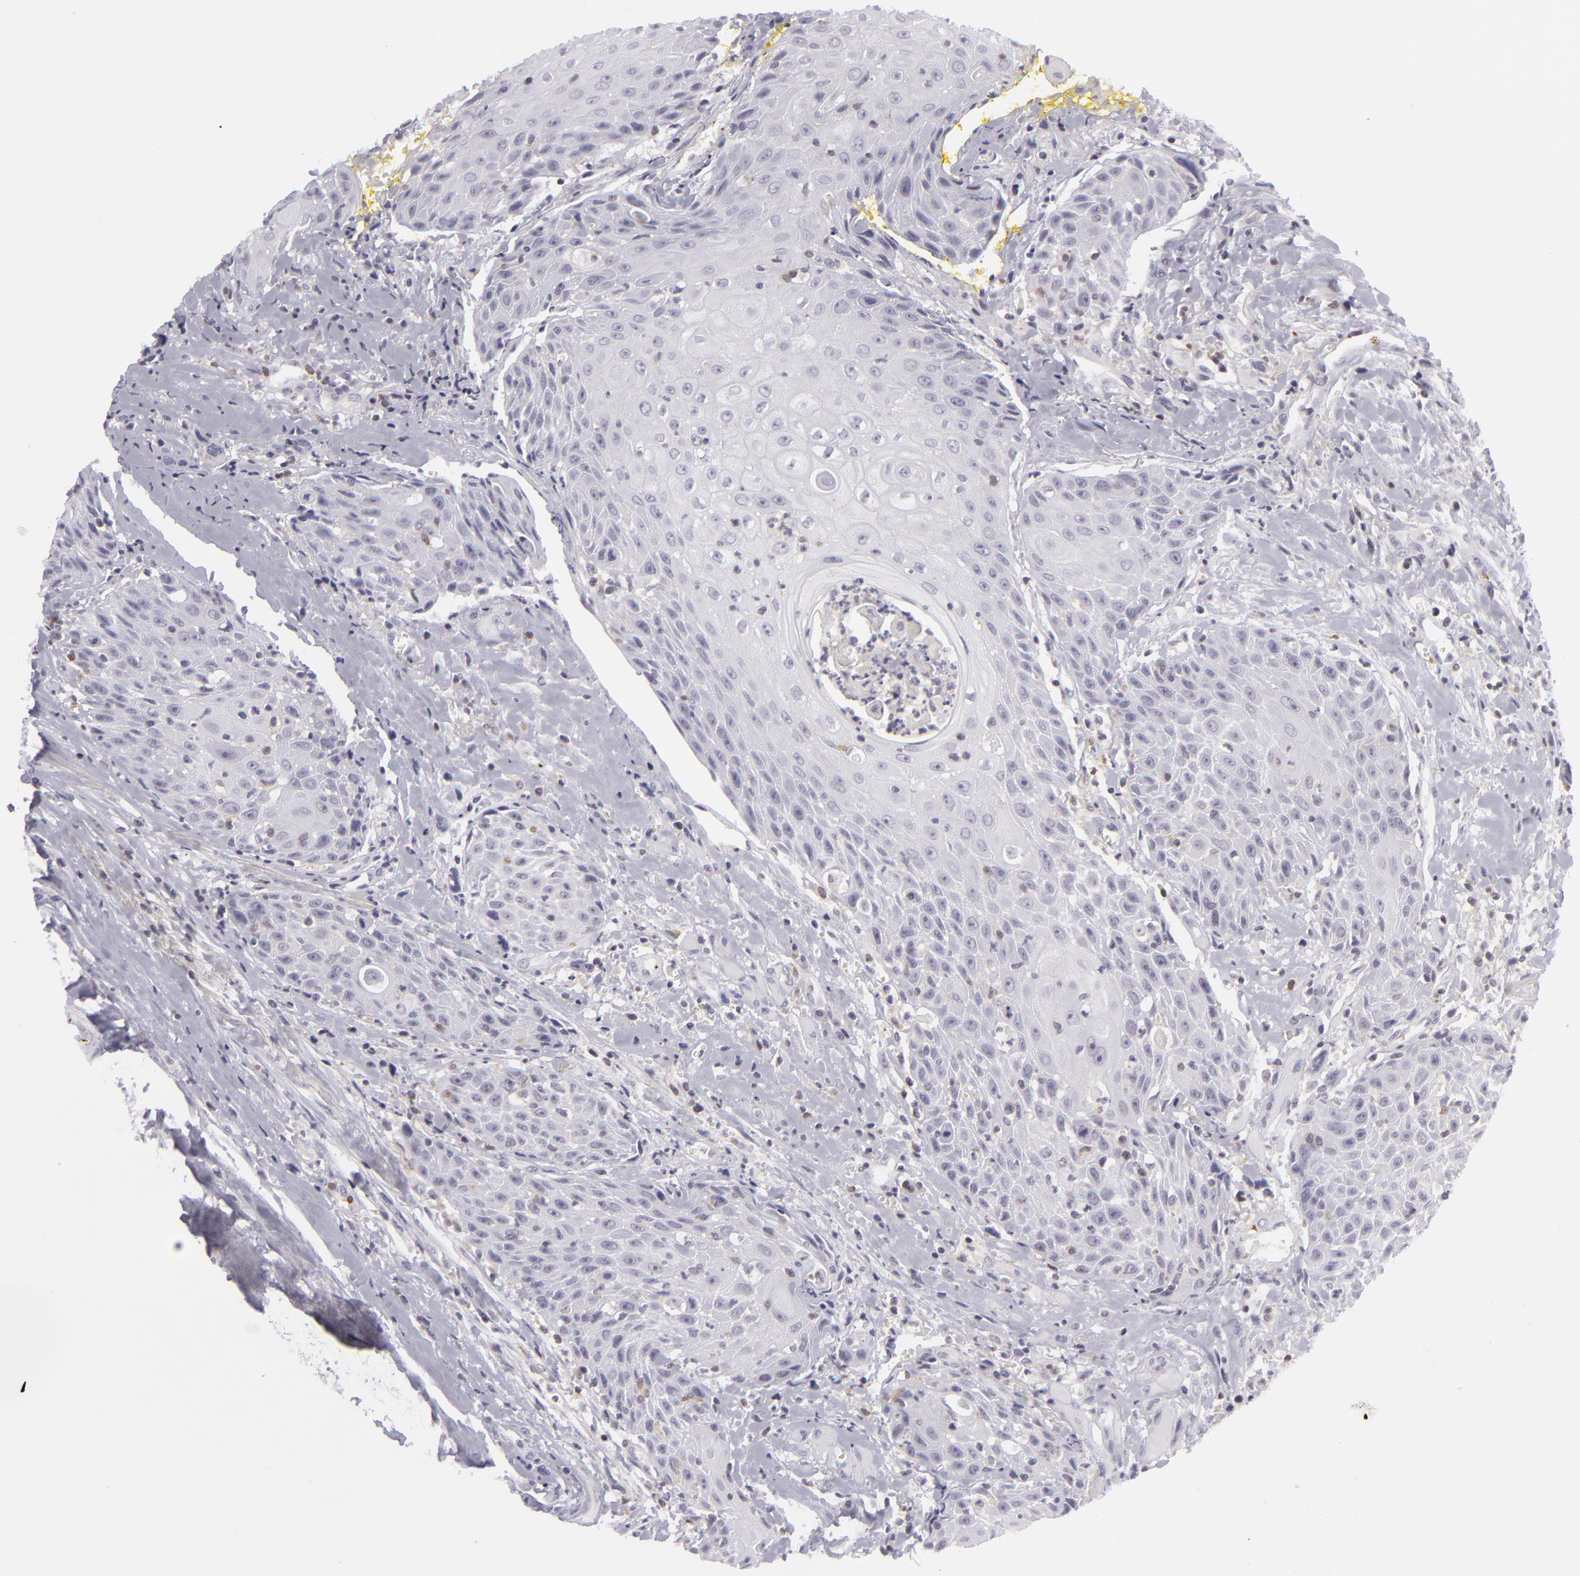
{"staining": {"intensity": "negative", "quantity": "none", "location": "none"}, "tissue": "head and neck cancer", "cell_type": "Tumor cells", "image_type": "cancer", "snomed": [{"axis": "morphology", "description": "Squamous cell carcinoma, NOS"}, {"axis": "topography", "description": "Oral tissue"}, {"axis": "topography", "description": "Head-Neck"}], "caption": "Immunohistochemistry of head and neck squamous cell carcinoma exhibits no positivity in tumor cells.", "gene": "KCNAB2", "patient": {"sex": "female", "age": 82}}